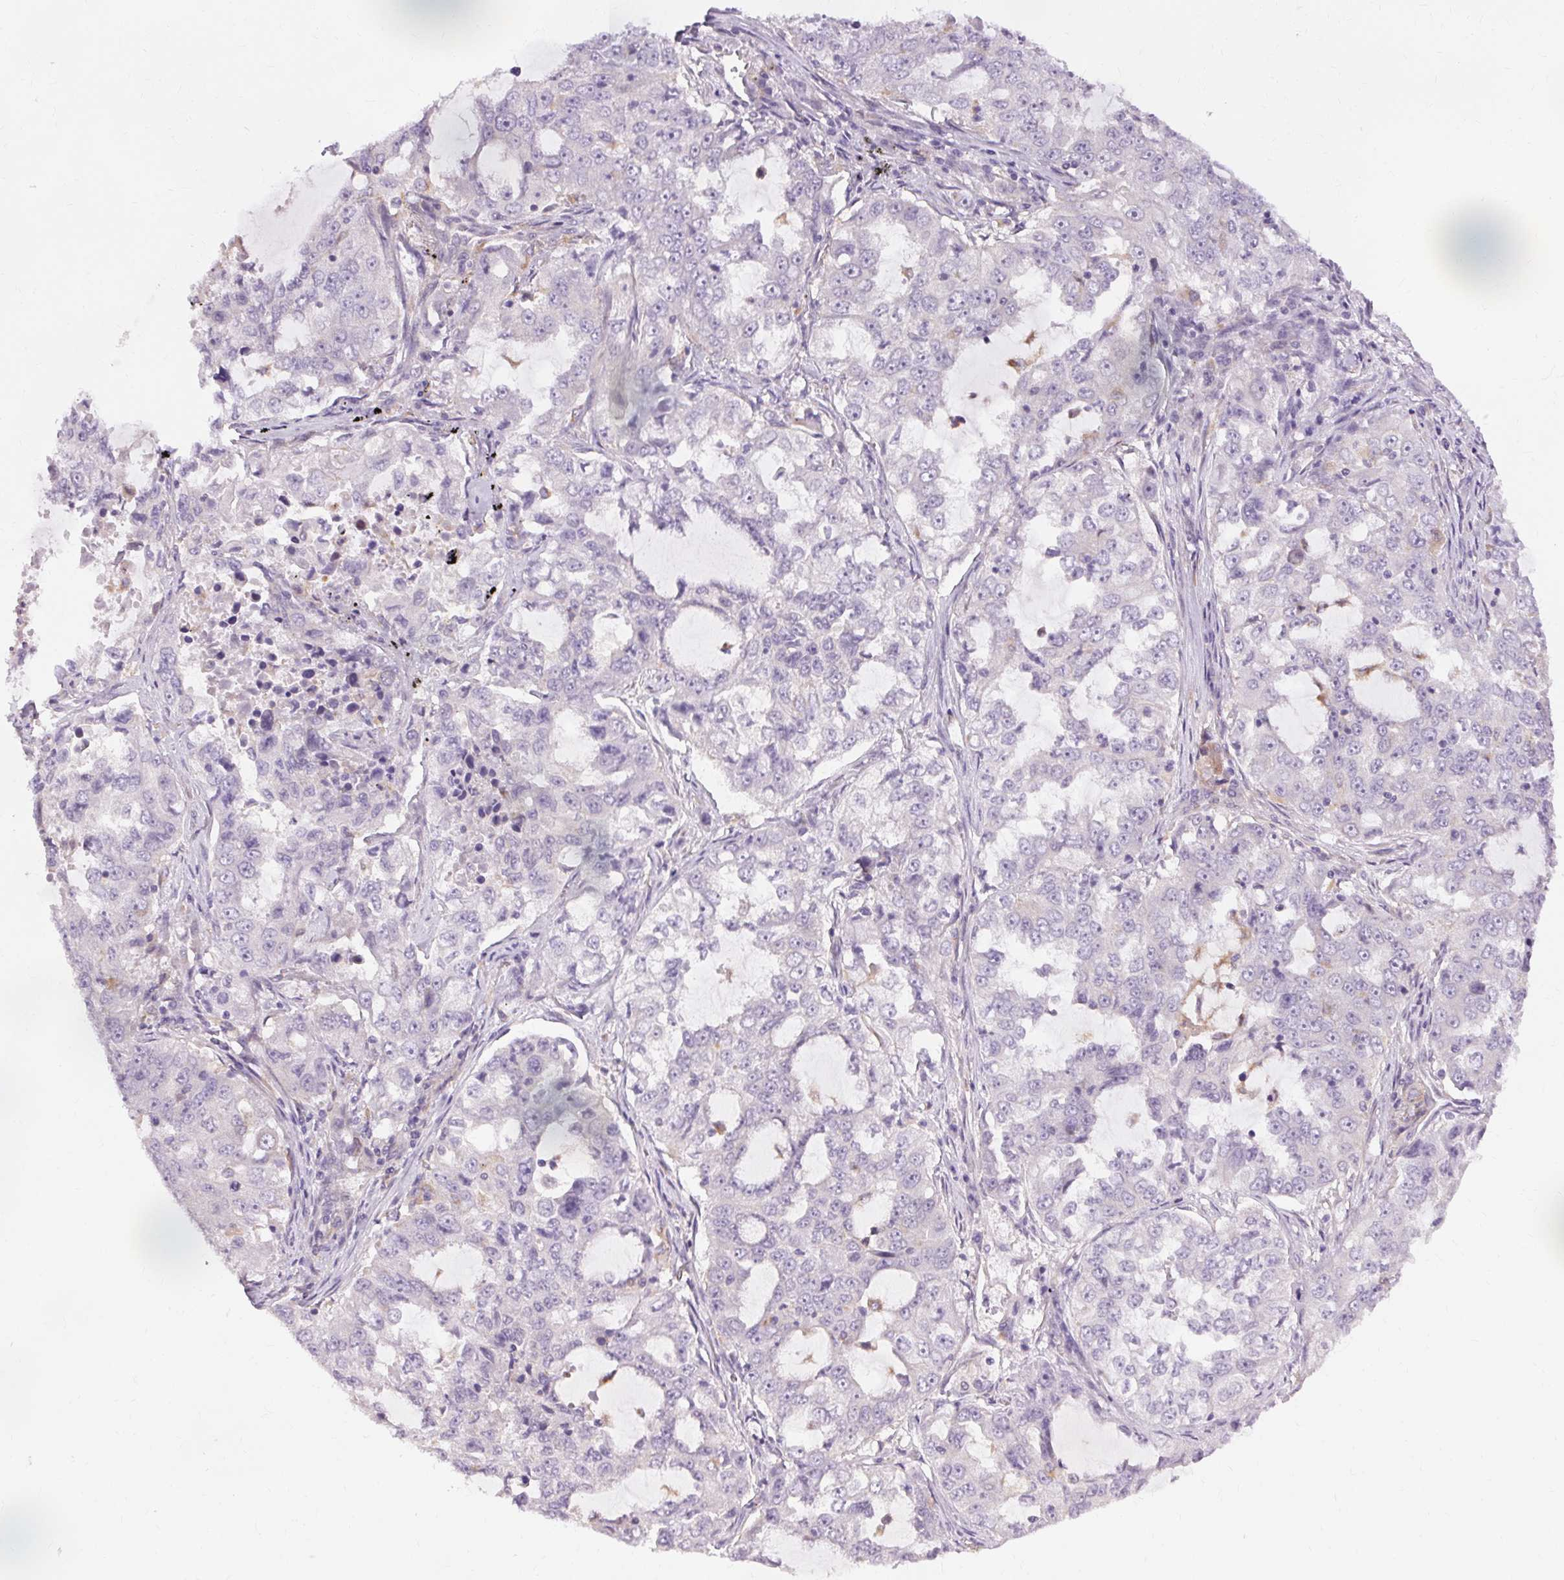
{"staining": {"intensity": "negative", "quantity": "none", "location": "none"}, "tissue": "lung cancer", "cell_type": "Tumor cells", "image_type": "cancer", "snomed": [{"axis": "morphology", "description": "Adenocarcinoma, NOS"}, {"axis": "topography", "description": "Lung"}], "caption": "The micrograph displays no significant expression in tumor cells of adenocarcinoma (lung). (DAB IHC with hematoxylin counter stain).", "gene": "TM6SF1", "patient": {"sex": "female", "age": 61}}